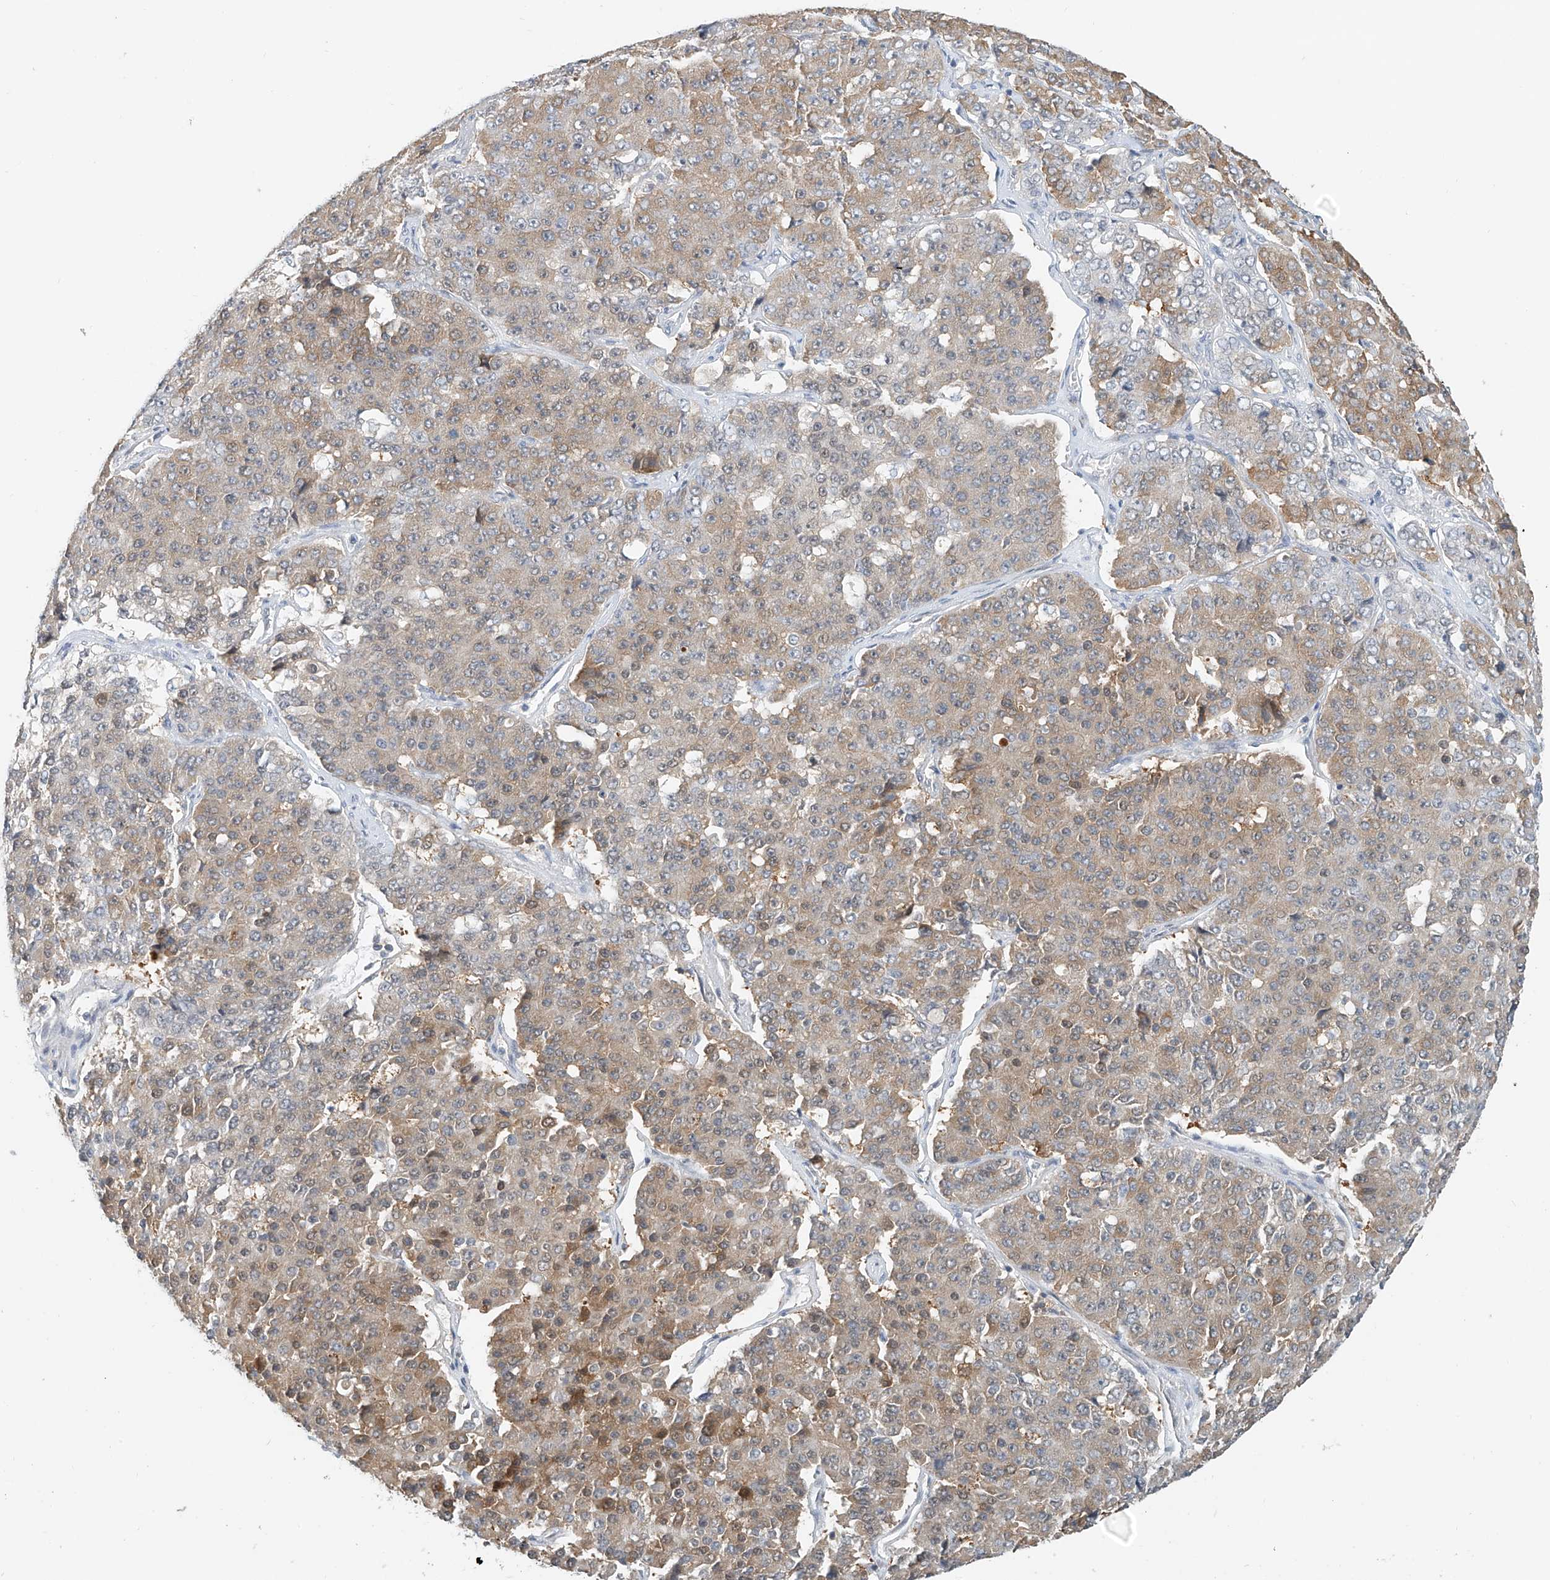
{"staining": {"intensity": "moderate", "quantity": "25%-75%", "location": "cytoplasmic/membranous"}, "tissue": "pancreatic cancer", "cell_type": "Tumor cells", "image_type": "cancer", "snomed": [{"axis": "morphology", "description": "Adenocarcinoma, NOS"}, {"axis": "topography", "description": "Pancreas"}], "caption": "Immunohistochemistry (IHC) micrograph of neoplastic tissue: pancreatic cancer stained using IHC demonstrates medium levels of moderate protein expression localized specifically in the cytoplasmic/membranous of tumor cells, appearing as a cytoplasmic/membranous brown color.", "gene": "PPA2", "patient": {"sex": "male", "age": 50}}